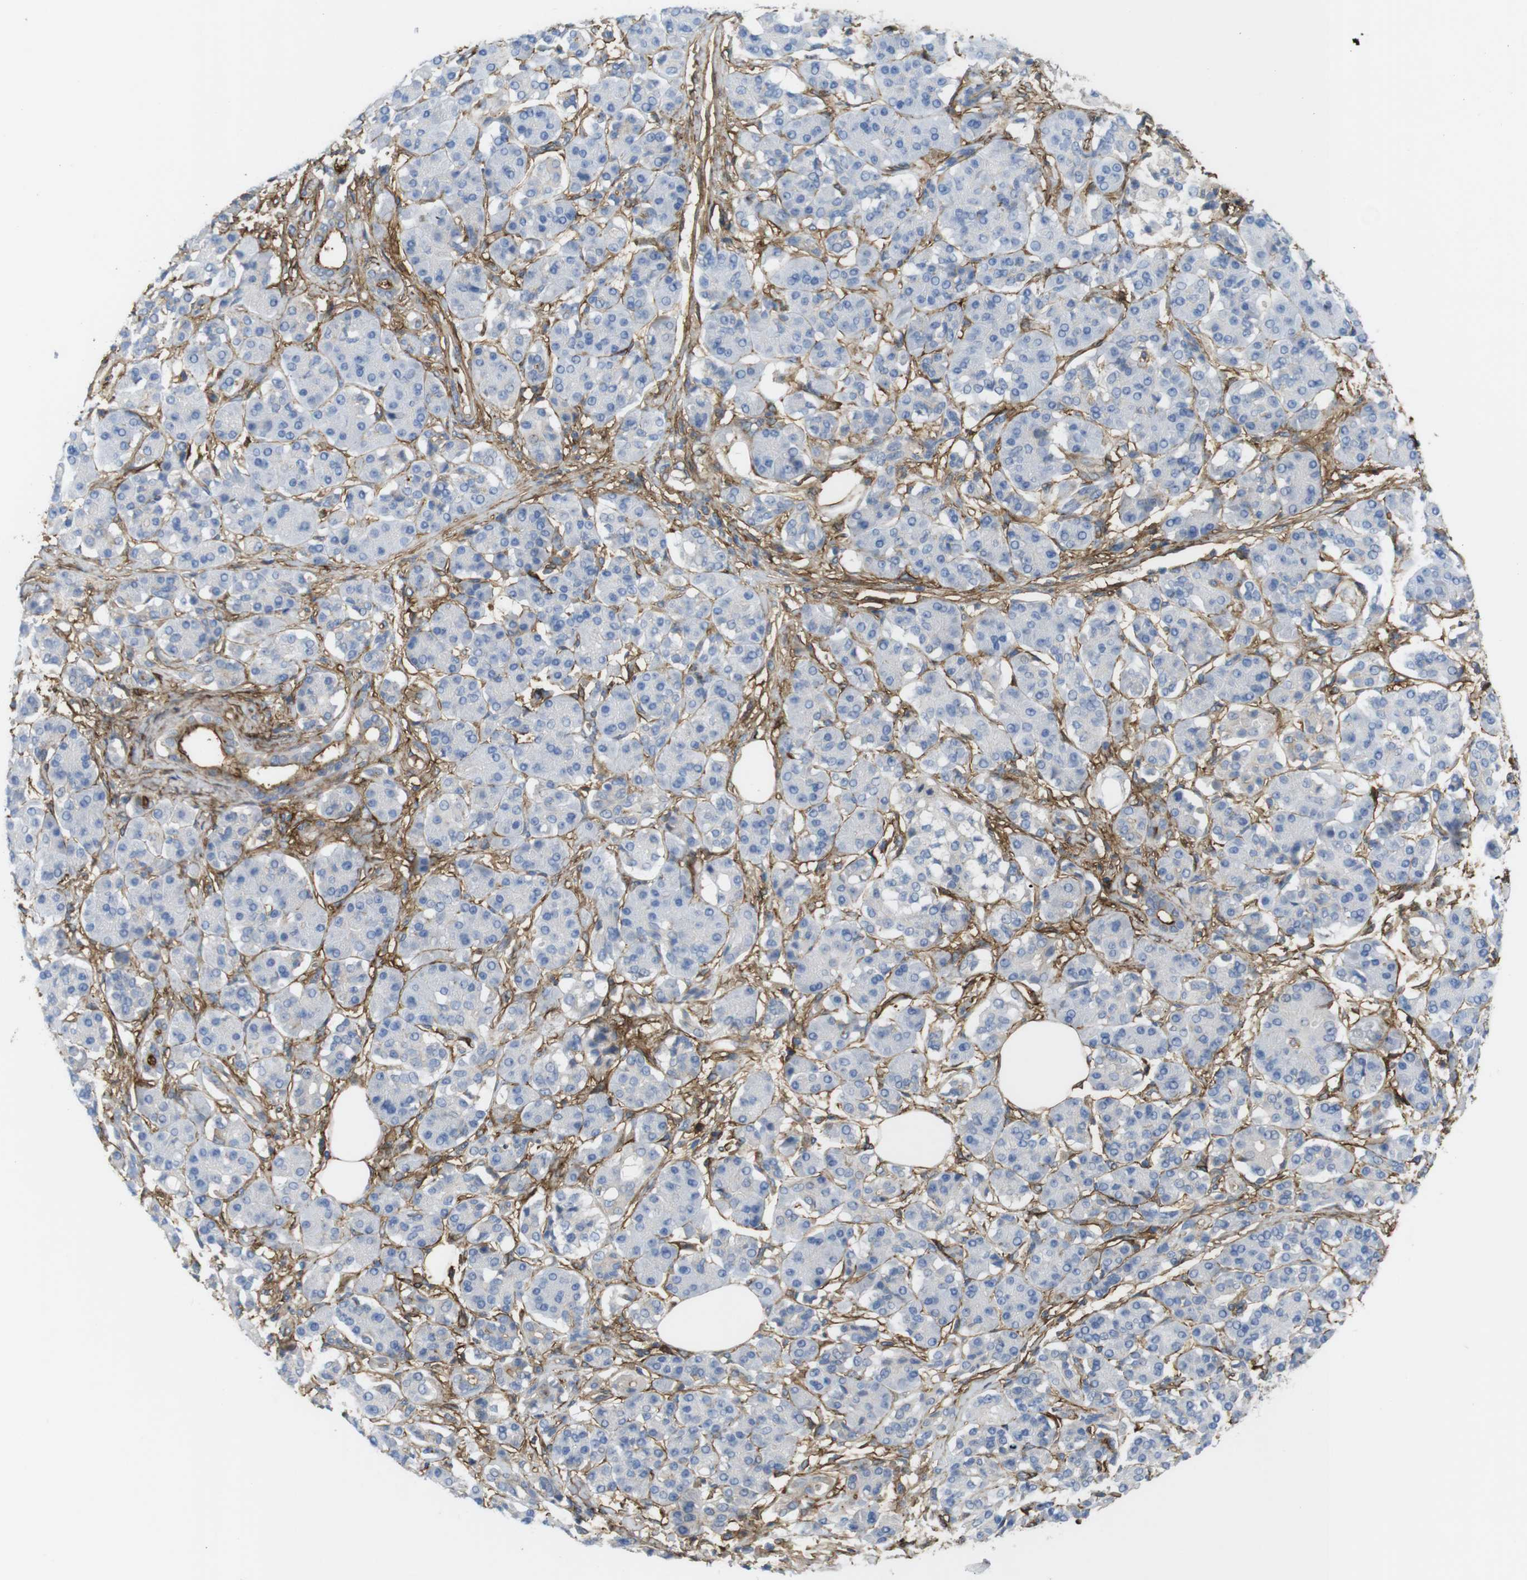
{"staining": {"intensity": "negative", "quantity": "none", "location": "none"}, "tissue": "pancreatic cancer", "cell_type": "Tumor cells", "image_type": "cancer", "snomed": [{"axis": "morphology", "description": "Adenocarcinoma, NOS"}, {"axis": "topography", "description": "Pancreas"}], "caption": "A high-resolution photomicrograph shows immunohistochemistry staining of pancreatic cancer (adenocarcinoma), which demonstrates no significant staining in tumor cells.", "gene": "CYBRD1", "patient": {"sex": "female", "age": 56}}